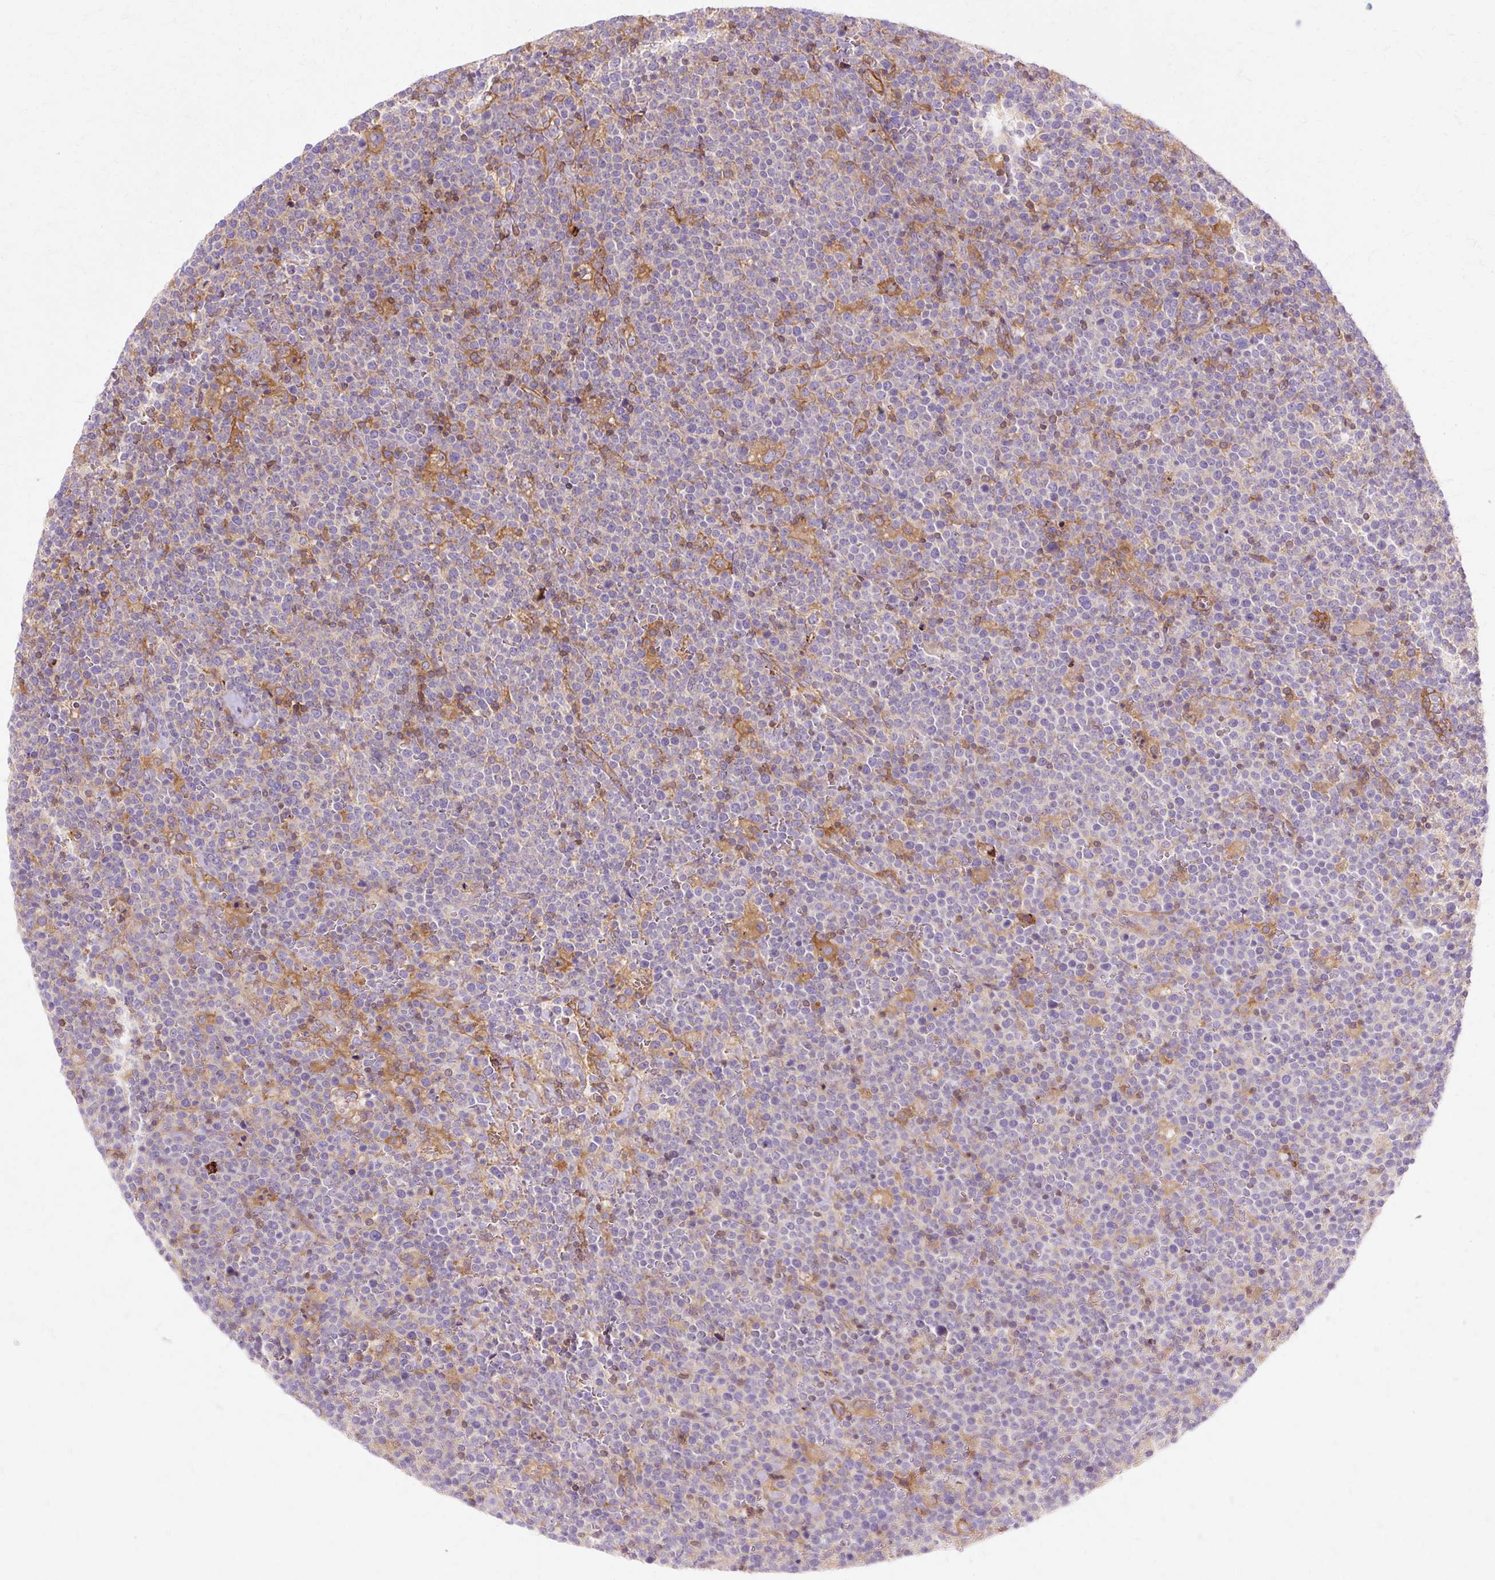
{"staining": {"intensity": "negative", "quantity": "none", "location": "none"}, "tissue": "lymphoma", "cell_type": "Tumor cells", "image_type": "cancer", "snomed": [{"axis": "morphology", "description": "Malignant lymphoma, non-Hodgkin's type, High grade"}, {"axis": "topography", "description": "Lymph node"}], "caption": "This micrograph is of high-grade malignant lymphoma, non-Hodgkin's type stained with IHC to label a protein in brown with the nuclei are counter-stained blue. There is no positivity in tumor cells.", "gene": "TBC1D2B", "patient": {"sex": "male", "age": 61}}